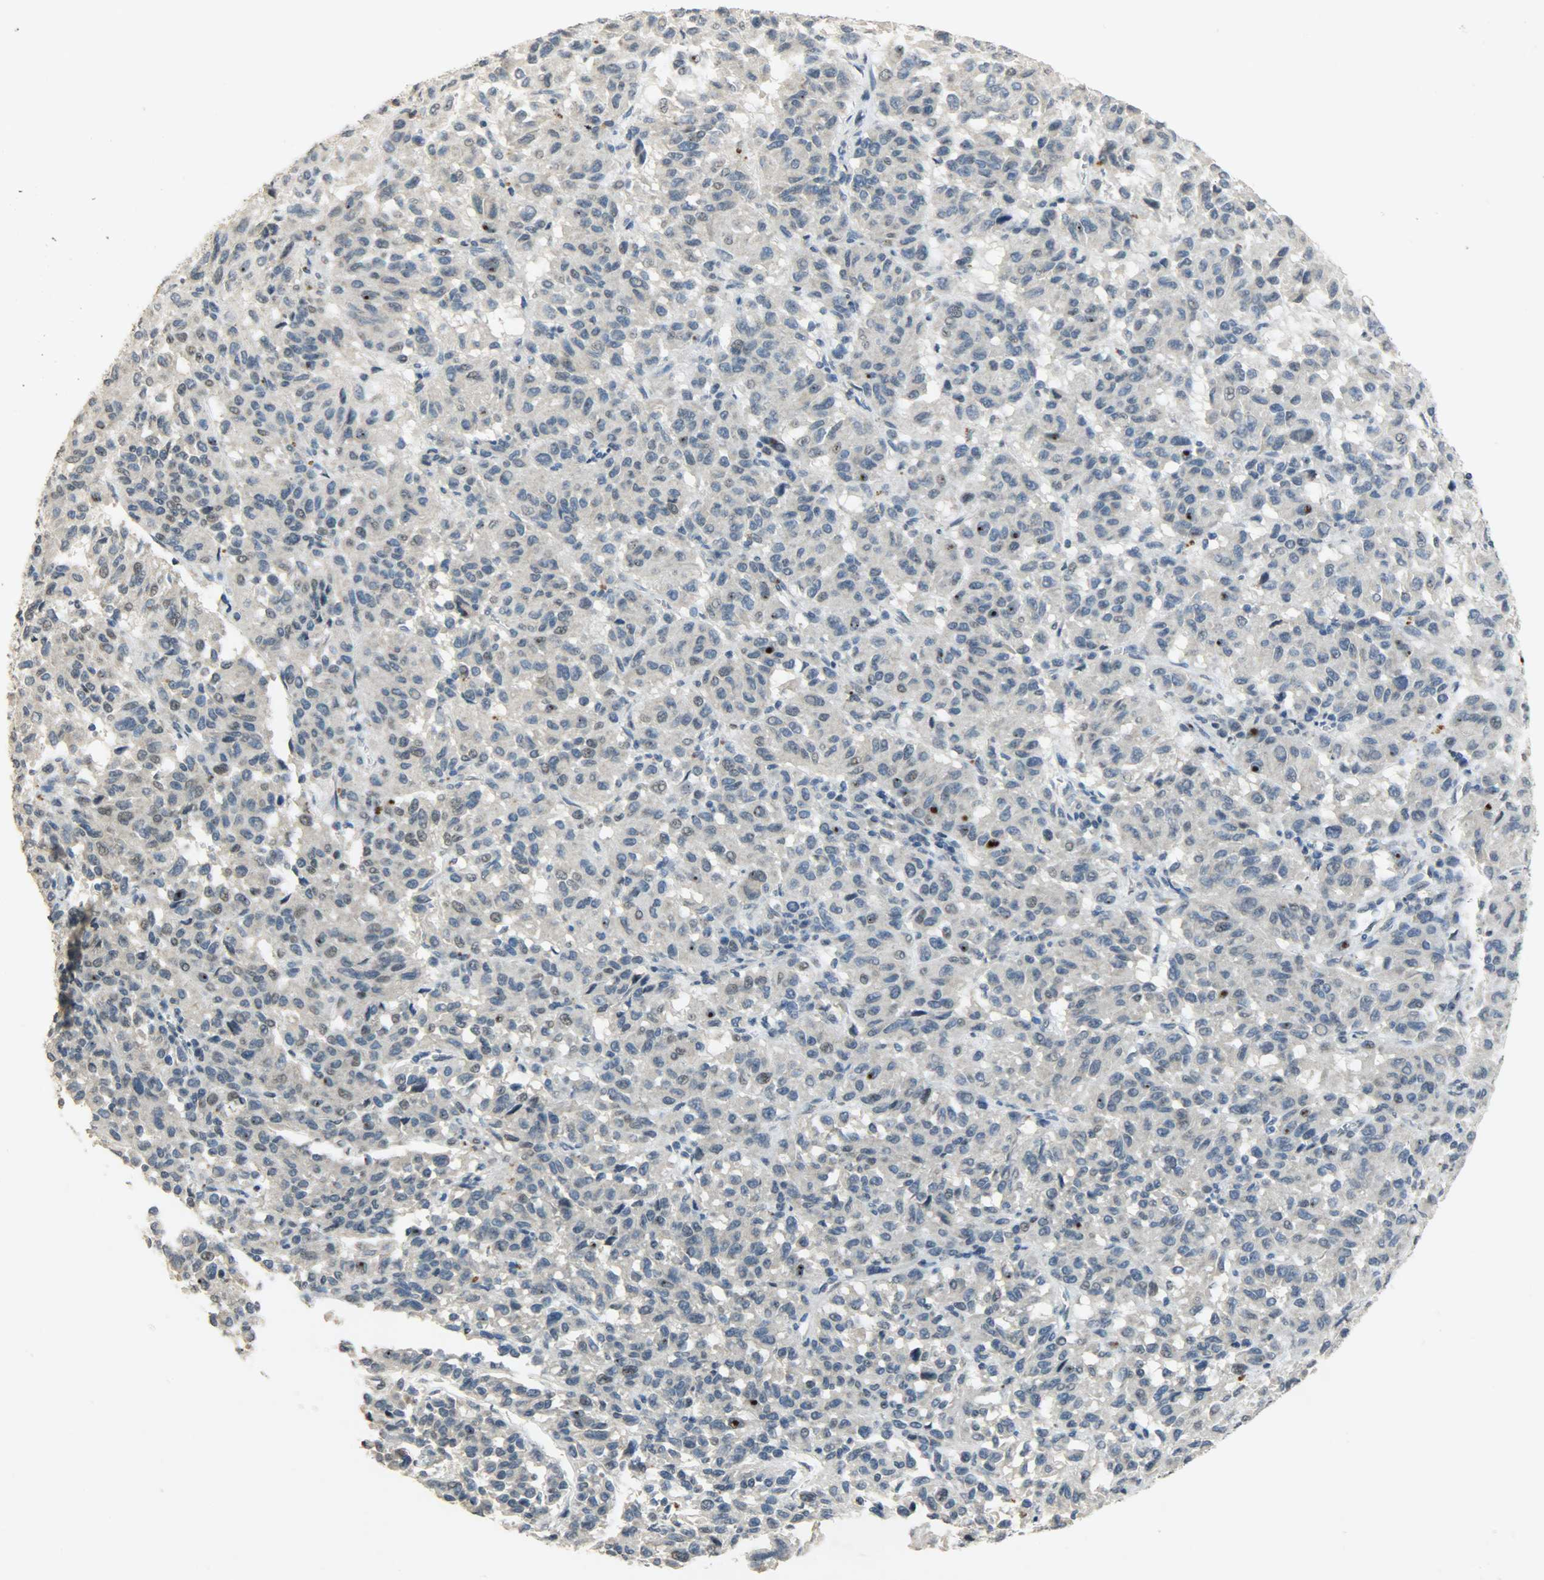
{"staining": {"intensity": "negative", "quantity": "none", "location": "none"}, "tissue": "melanoma", "cell_type": "Tumor cells", "image_type": "cancer", "snomed": [{"axis": "morphology", "description": "Malignant melanoma, Metastatic site"}, {"axis": "topography", "description": "Lung"}], "caption": "The IHC image has no significant expression in tumor cells of malignant melanoma (metastatic site) tissue.", "gene": "DNAJB6", "patient": {"sex": "male", "age": 64}}